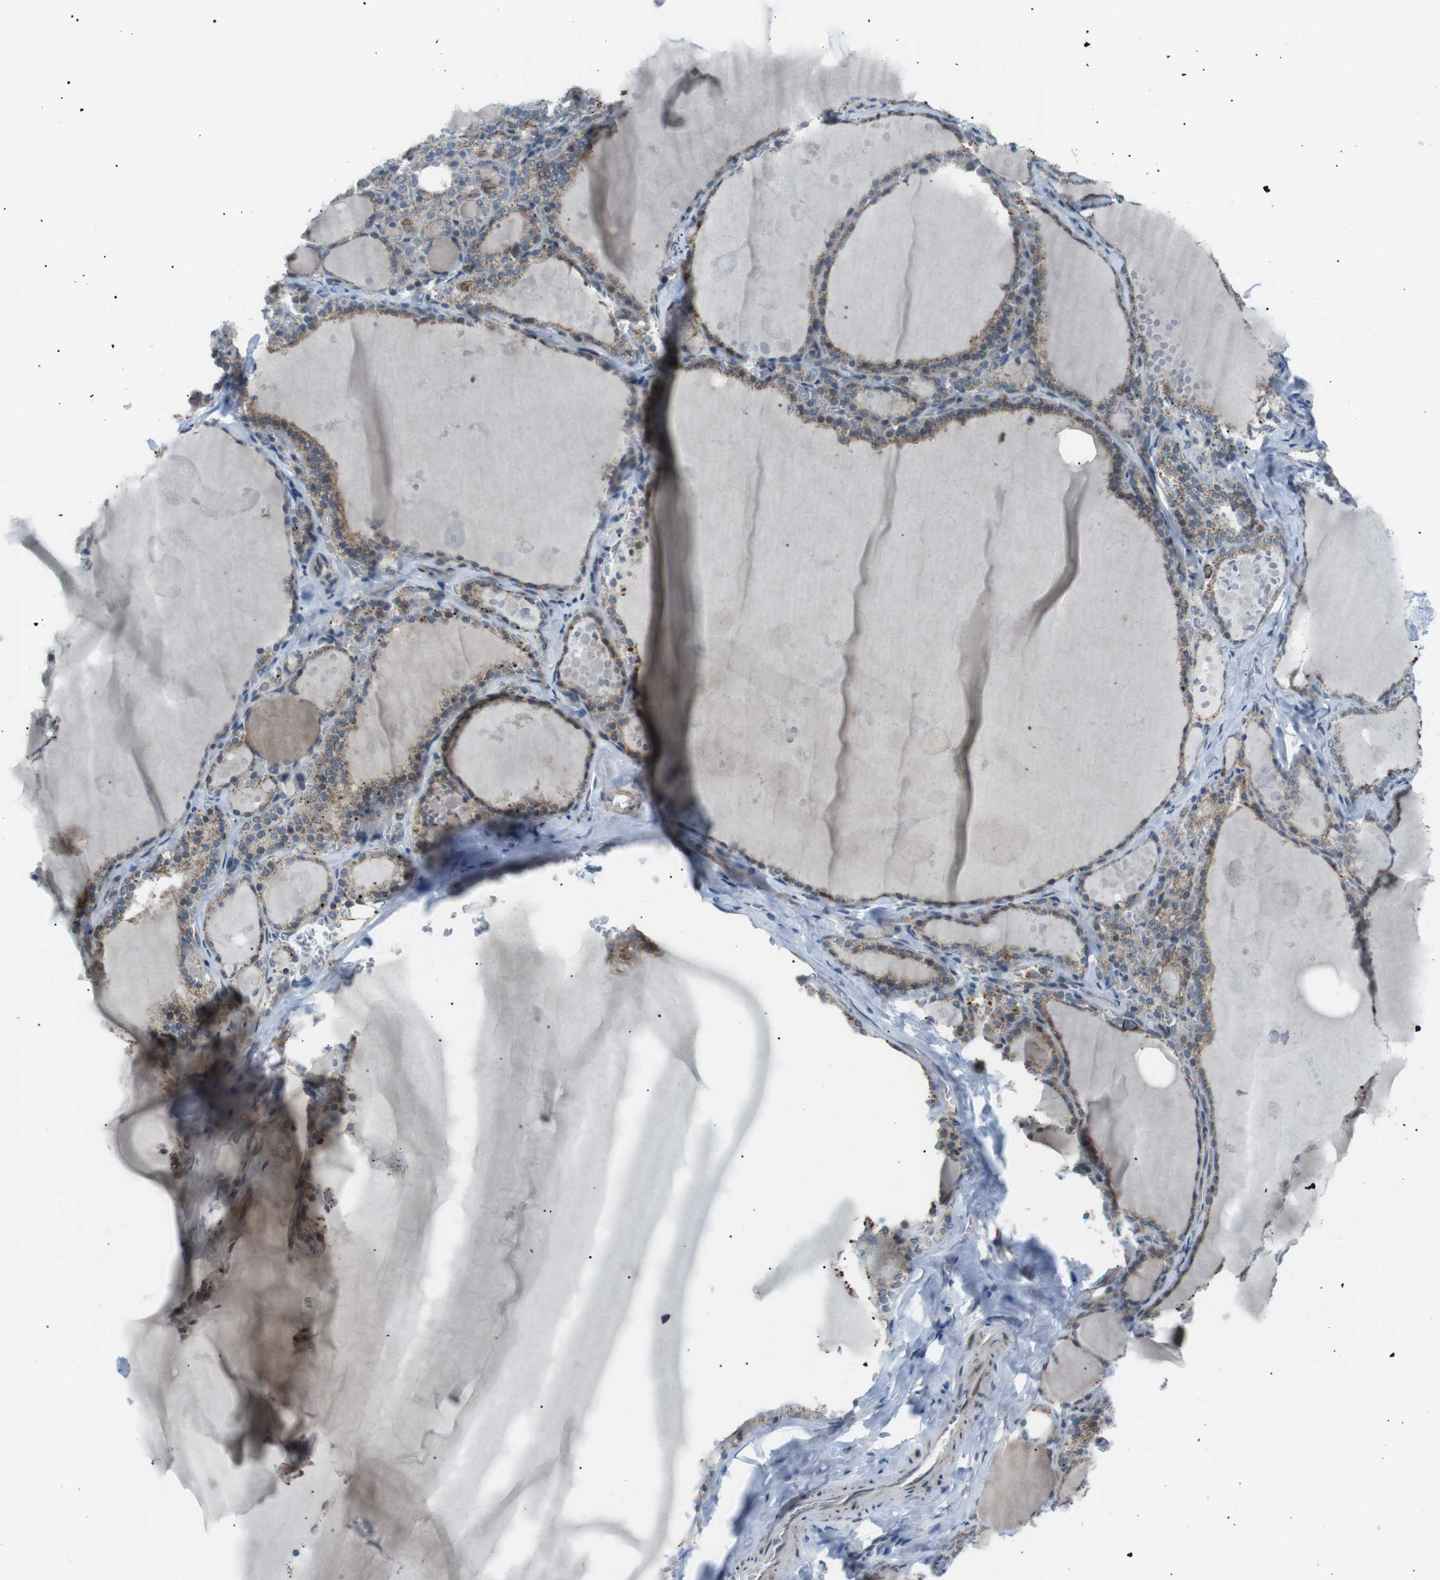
{"staining": {"intensity": "moderate", "quantity": "25%-75%", "location": "cytoplasmic/membranous"}, "tissue": "thyroid gland", "cell_type": "Glandular cells", "image_type": "normal", "snomed": [{"axis": "morphology", "description": "Normal tissue, NOS"}, {"axis": "topography", "description": "Thyroid gland"}], "caption": "Immunohistochemistry of benign thyroid gland displays medium levels of moderate cytoplasmic/membranous expression in about 25%-75% of glandular cells. The protein is stained brown, and the nuclei are stained in blue (DAB (3,3'-diaminobenzidine) IHC with brightfield microscopy, high magnification).", "gene": "ARID5B", "patient": {"sex": "male", "age": 56}}